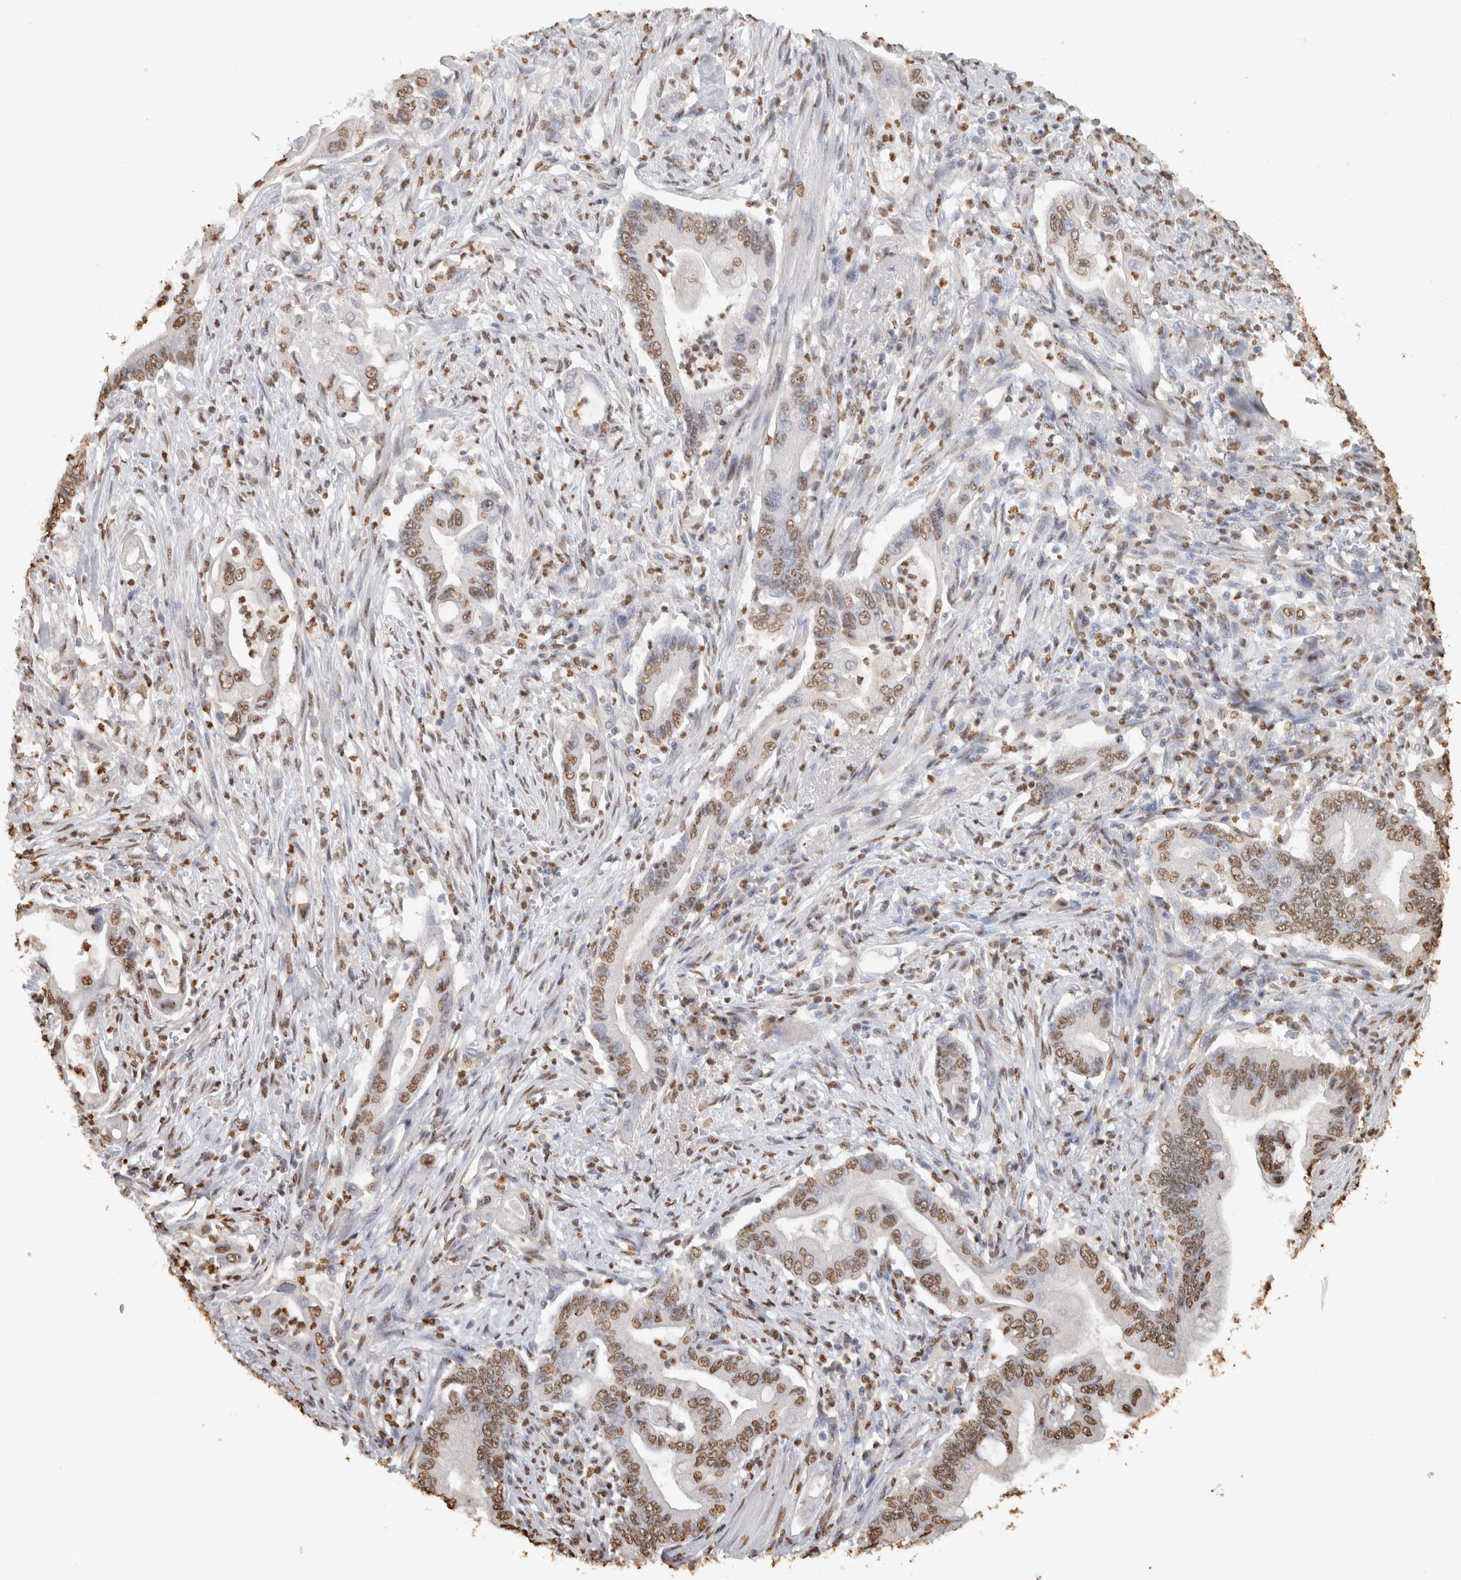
{"staining": {"intensity": "weak", "quantity": ">75%", "location": "nuclear"}, "tissue": "pancreatic cancer", "cell_type": "Tumor cells", "image_type": "cancer", "snomed": [{"axis": "morphology", "description": "Adenocarcinoma, NOS"}, {"axis": "topography", "description": "Pancreas"}], "caption": "Immunohistochemistry histopathology image of neoplastic tissue: pancreatic cancer stained using immunohistochemistry shows low levels of weak protein expression localized specifically in the nuclear of tumor cells, appearing as a nuclear brown color.", "gene": "HAND2", "patient": {"sex": "male", "age": 78}}